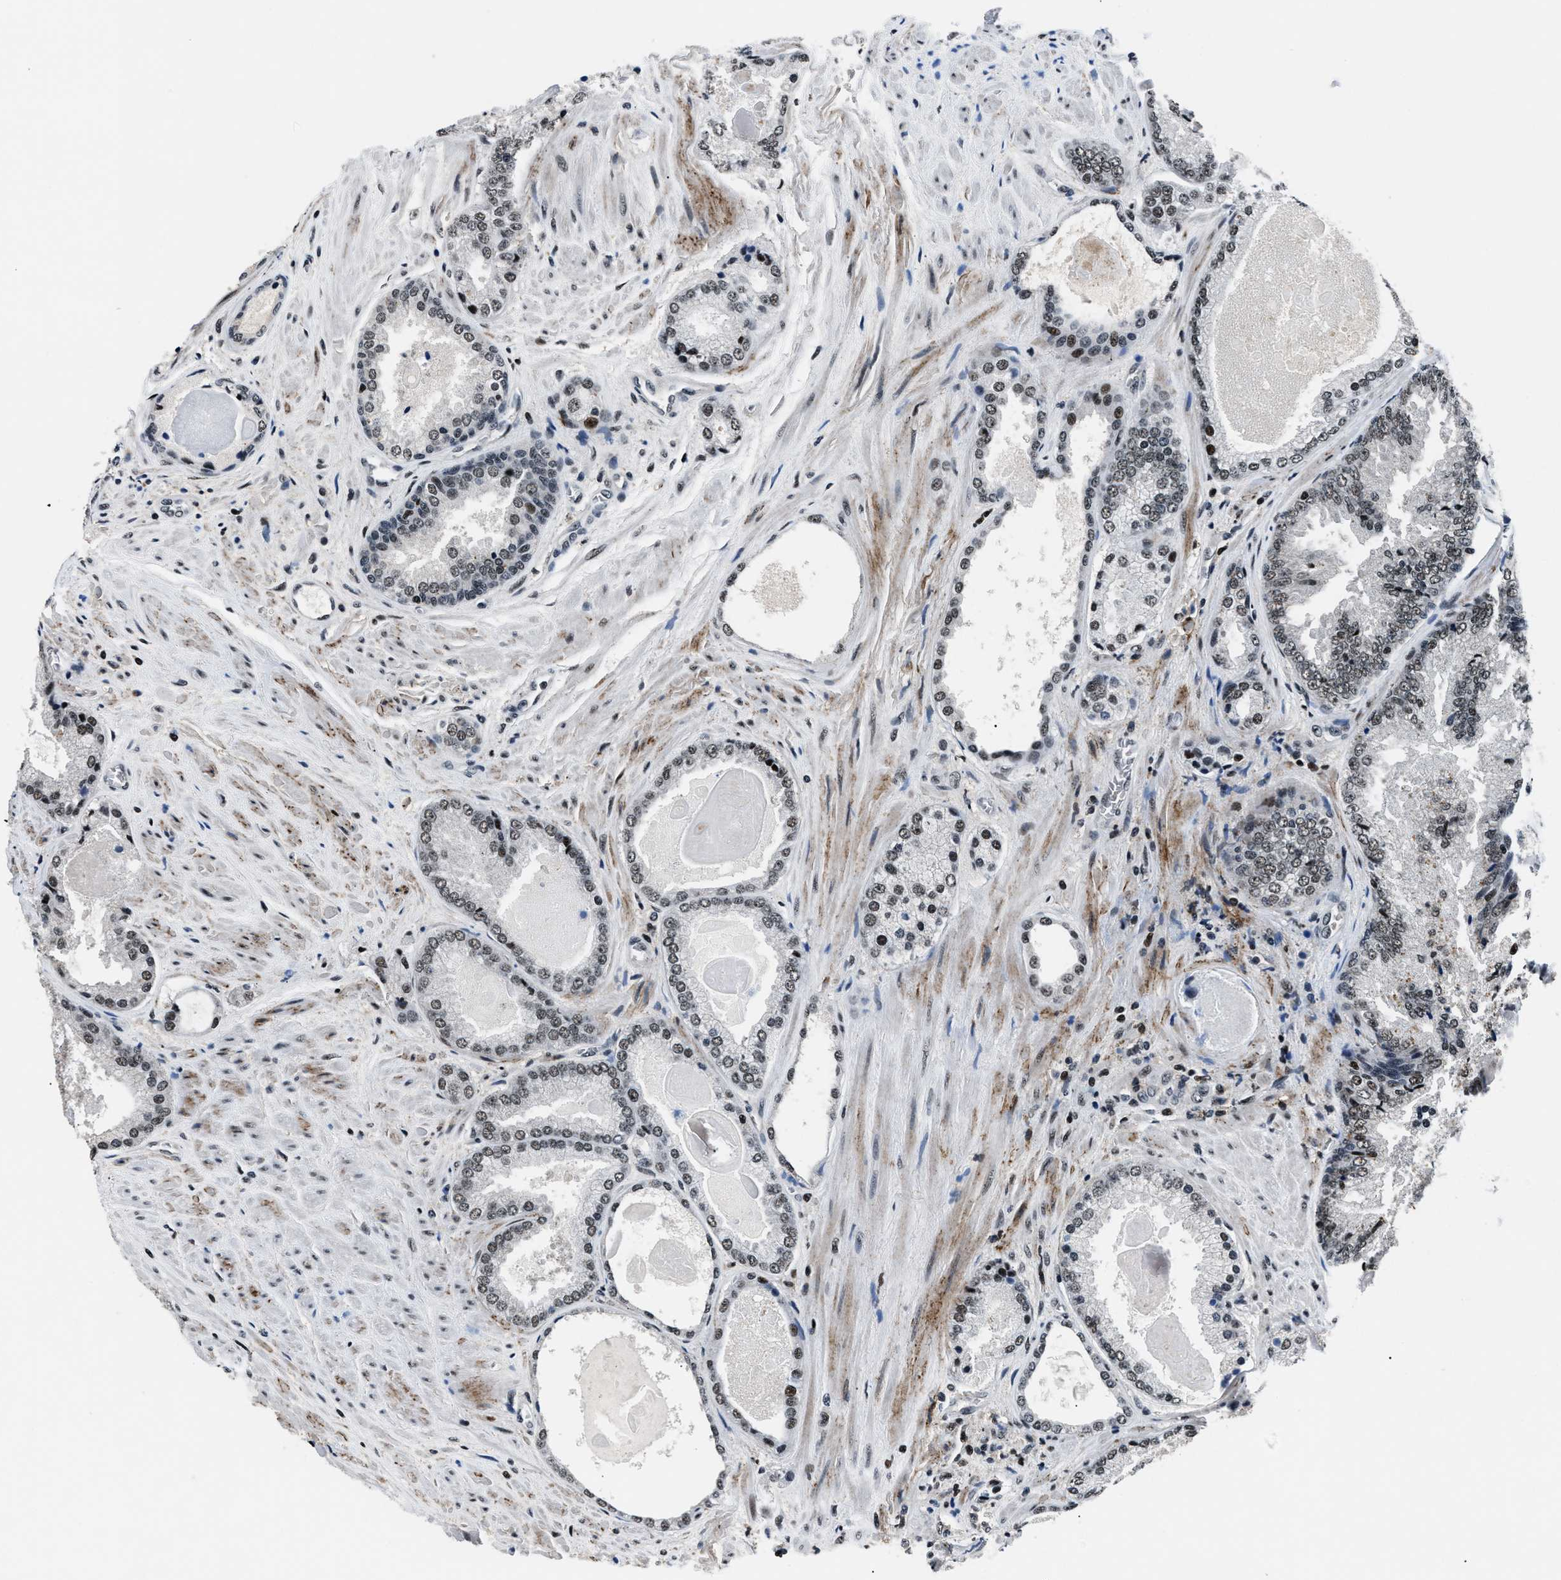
{"staining": {"intensity": "strong", "quantity": ">75%", "location": "nuclear"}, "tissue": "prostate cancer", "cell_type": "Tumor cells", "image_type": "cancer", "snomed": [{"axis": "morphology", "description": "Adenocarcinoma, High grade"}, {"axis": "topography", "description": "Prostate"}], "caption": "Immunohistochemistry of prostate high-grade adenocarcinoma demonstrates high levels of strong nuclear positivity in about >75% of tumor cells.", "gene": "SMARCB1", "patient": {"sex": "male", "age": 65}}